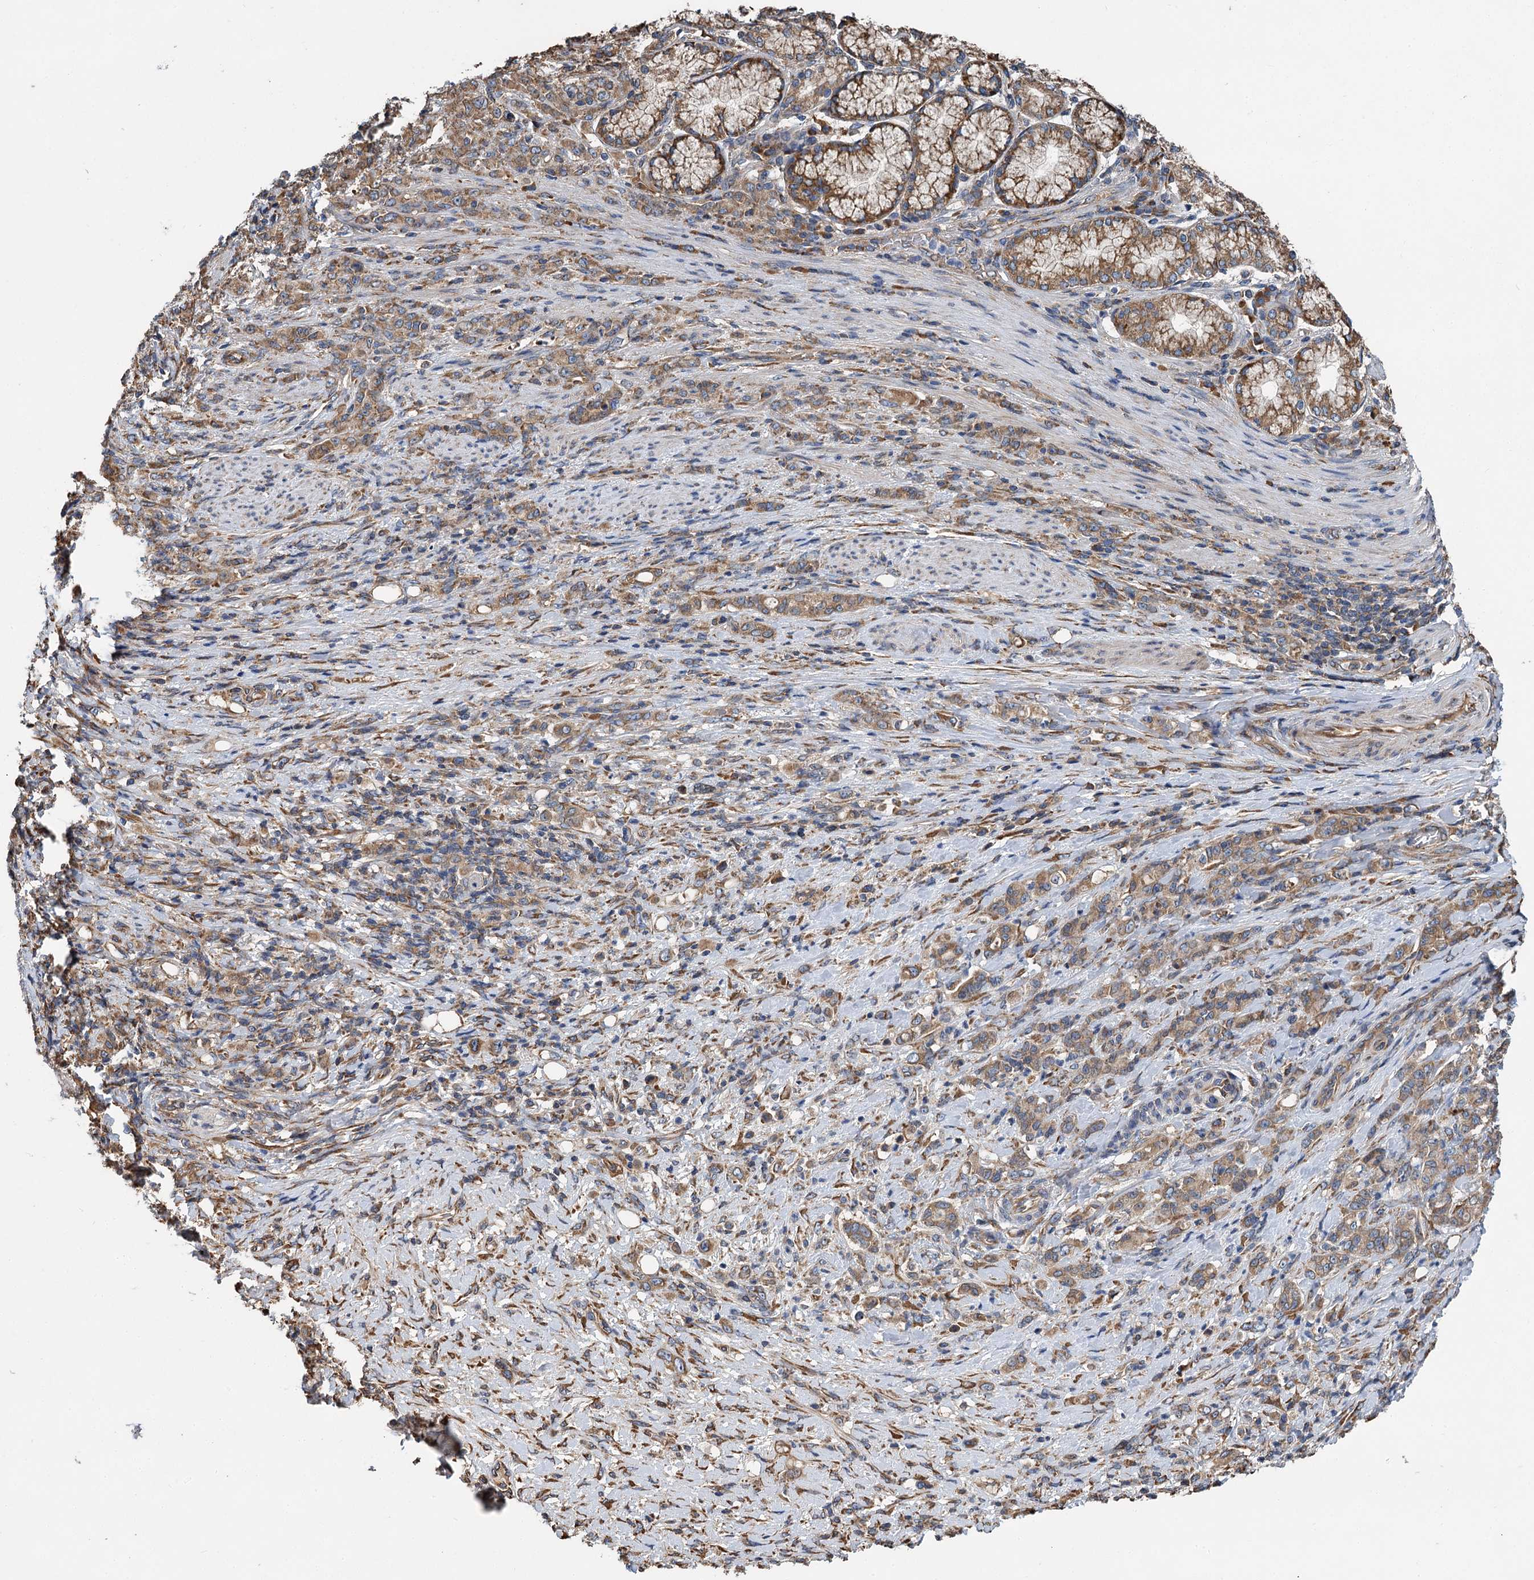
{"staining": {"intensity": "moderate", "quantity": ">75%", "location": "cytoplasmic/membranous"}, "tissue": "stomach cancer", "cell_type": "Tumor cells", "image_type": "cancer", "snomed": [{"axis": "morphology", "description": "Adenocarcinoma, NOS"}, {"axis": "topography", "description": "Stomach"}], "caption": "Protein expression analysis of adenocarcinoma (stomach) exhibits moderate cytoplasmic/membranous staining in about >75% of tumor cells.", "gene": "LINS1", "patient": {"sex": "female", "age": 79}}